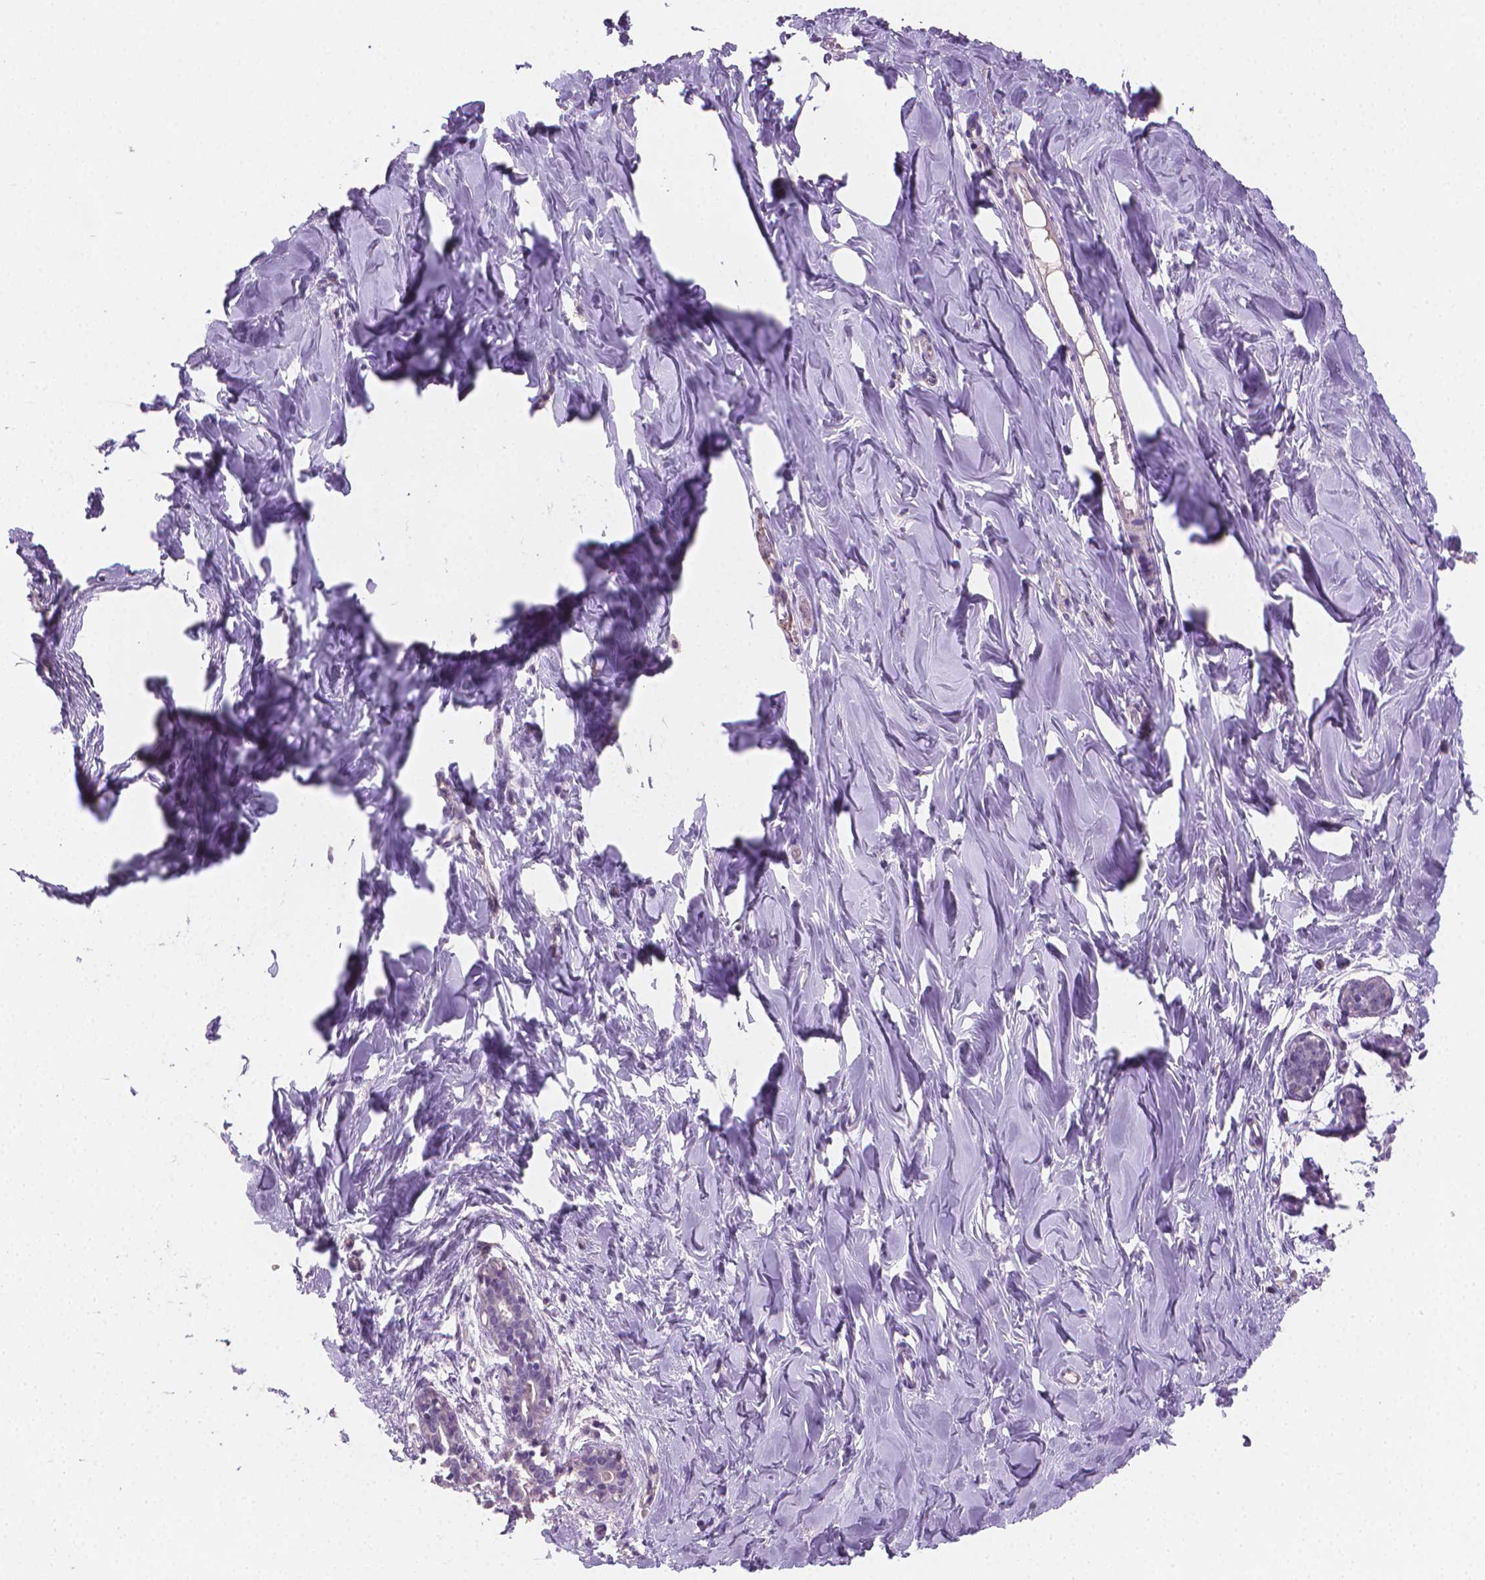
{"staining": {"intensity": "negative", "quantity": "none", "location": "none"}, "tissue": "breast", "cell_type": "Adipocytes", "image_type": "normal", "snomed": [{"axis": "morphology", "description": "Normal tissue, NOS"}, {"axis": "topography", "description": "Breast"}], "caption": "DAB (3,3'-diaminobenzidine) immunohistochemical staining of benign breast exhibits no significant positivity in adipocytes.", "gene": "CLXN", "patient": {"sex": "female", "age": 27}}